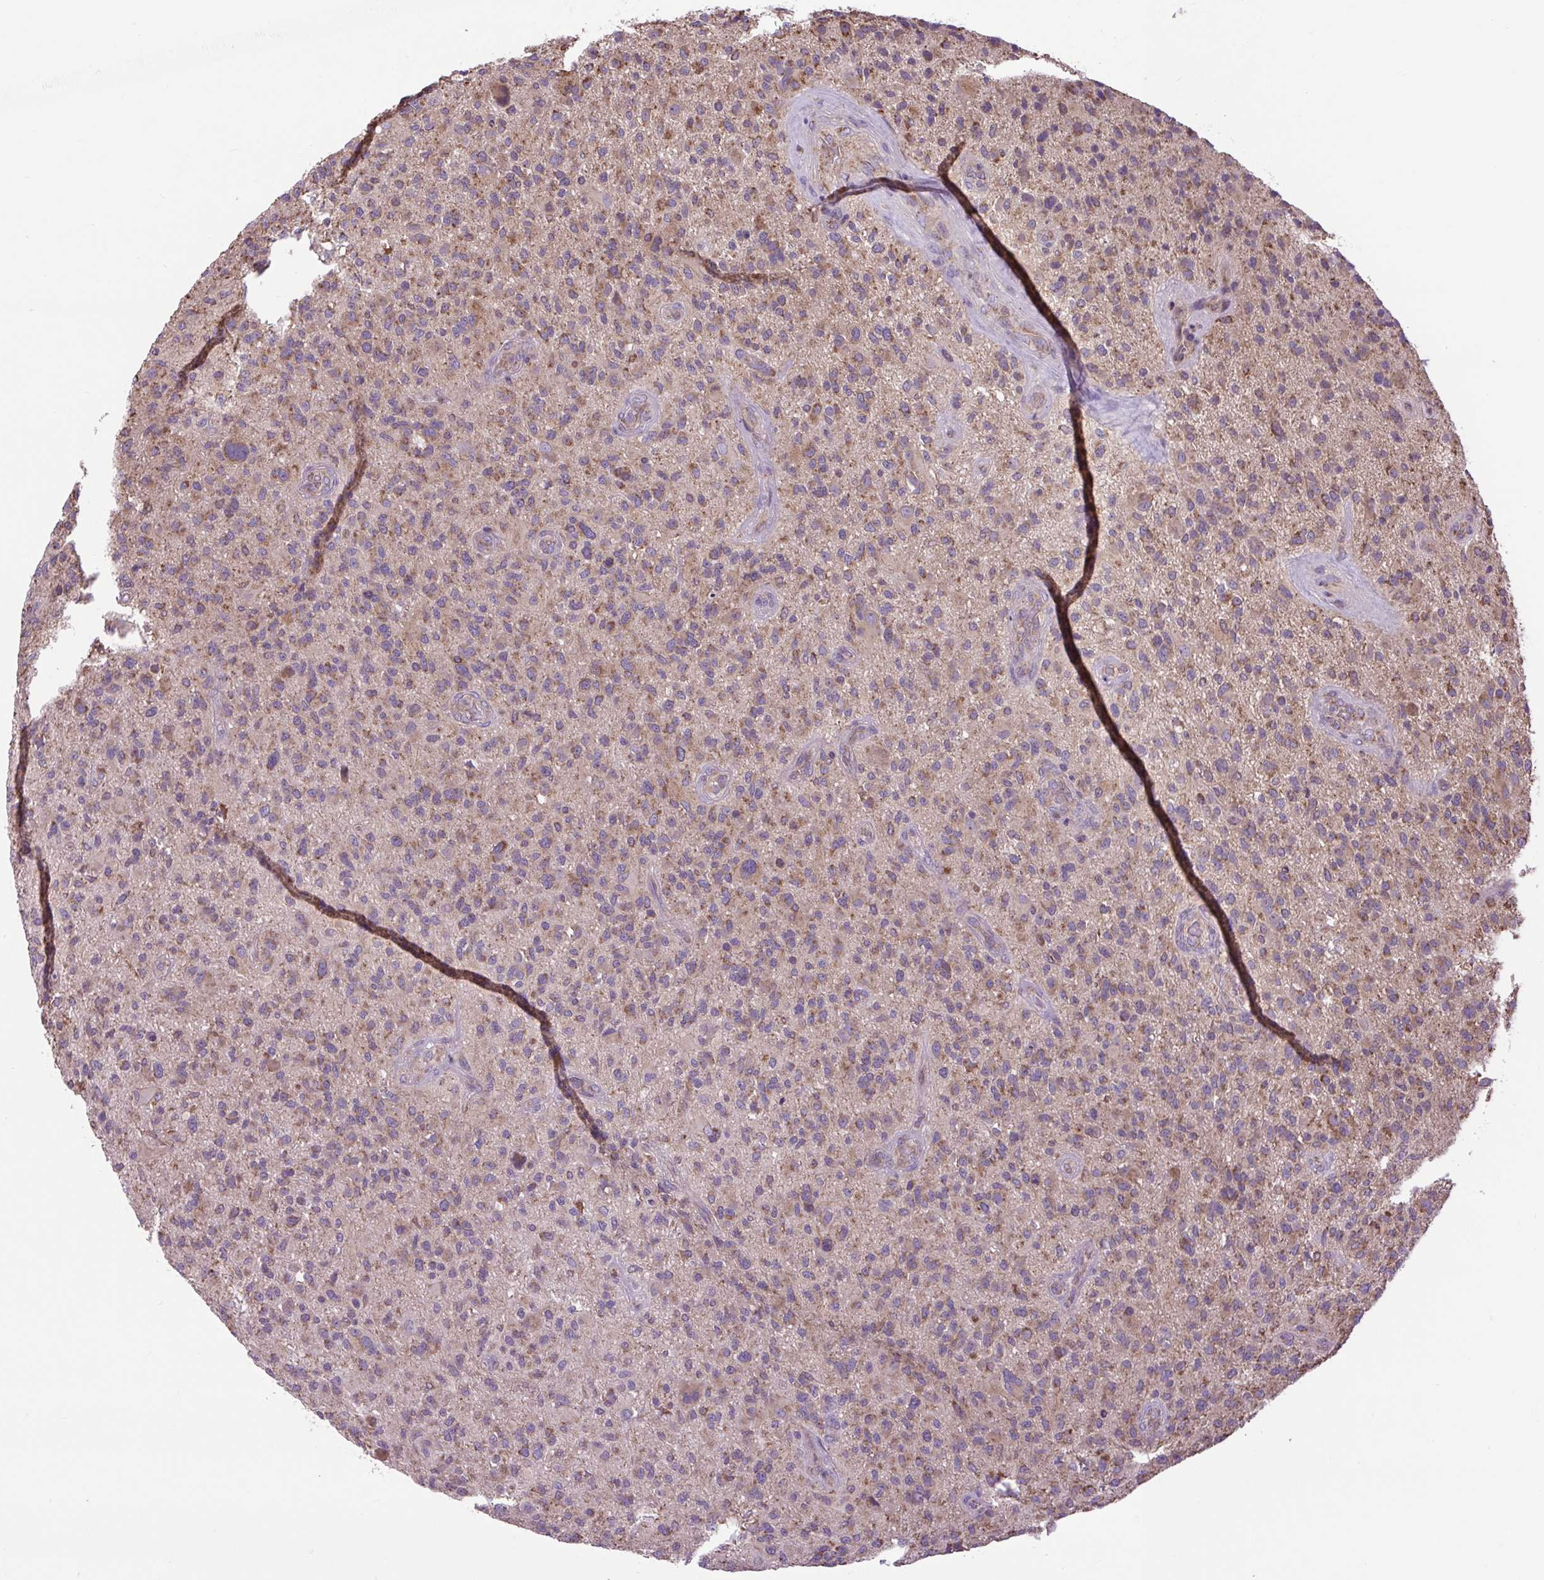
{"staining": {"intensity": "moderate", "quantity": "25%-75%", "location": "cytoplasmic/membranous"}, "tissue": "glioma", "cell_type": "Tumor cells", "image_type": "cancer", "snomed": [{"axis": "morphology", "description": "Glioma, malignant, High grade"}, {"axis": "topography", "description": "Brain"}], "caption": "Malignant high-grade glioma stained with a brown dye shows moderate cytoplasmic/membranous positive staining in about 25%-75% of tumor cells.", "gene": "PLCG1", "patient": {"sex": "male", "age": 47}}